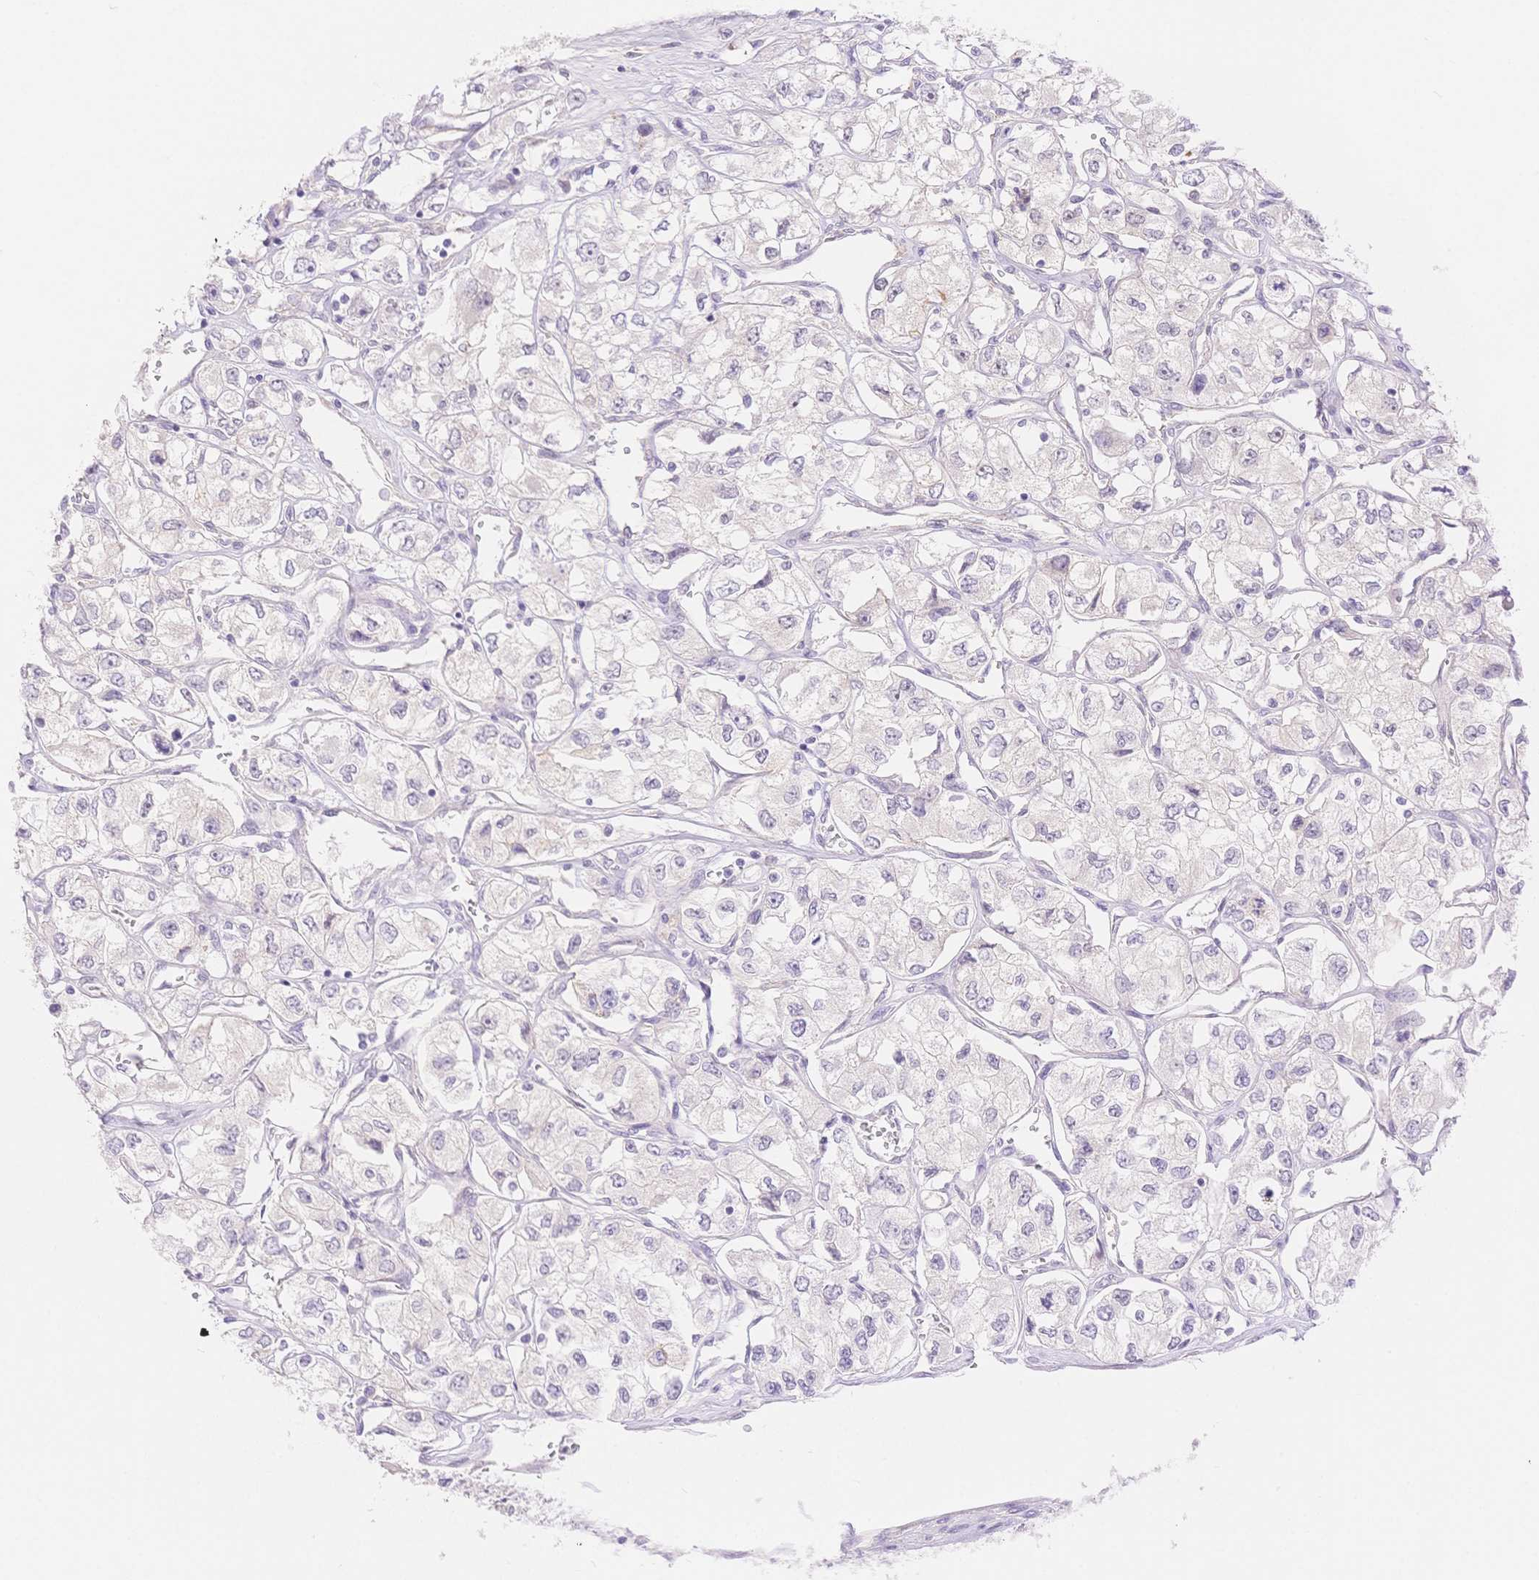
{"staining": {"intensity": "negative", "quantity": "none", "location": "none"}, "tissue": "renal cancer", "cell_type": "Tumor cells", "image_type": "cancer", "snomed": [{"axis": "morphology", "description": "Adenocarcinoma, NOS"}, {"axis": "topography", "description": "Kidney"}], "caption": "DAB (3,3'-diaminobenzidine) immunohistochemical staining of human renal adenocarcinoma demonstrates no significant staining in tumor cells.", "gene": "WDR54", "patient": {"sex": "female", "age": 59}}